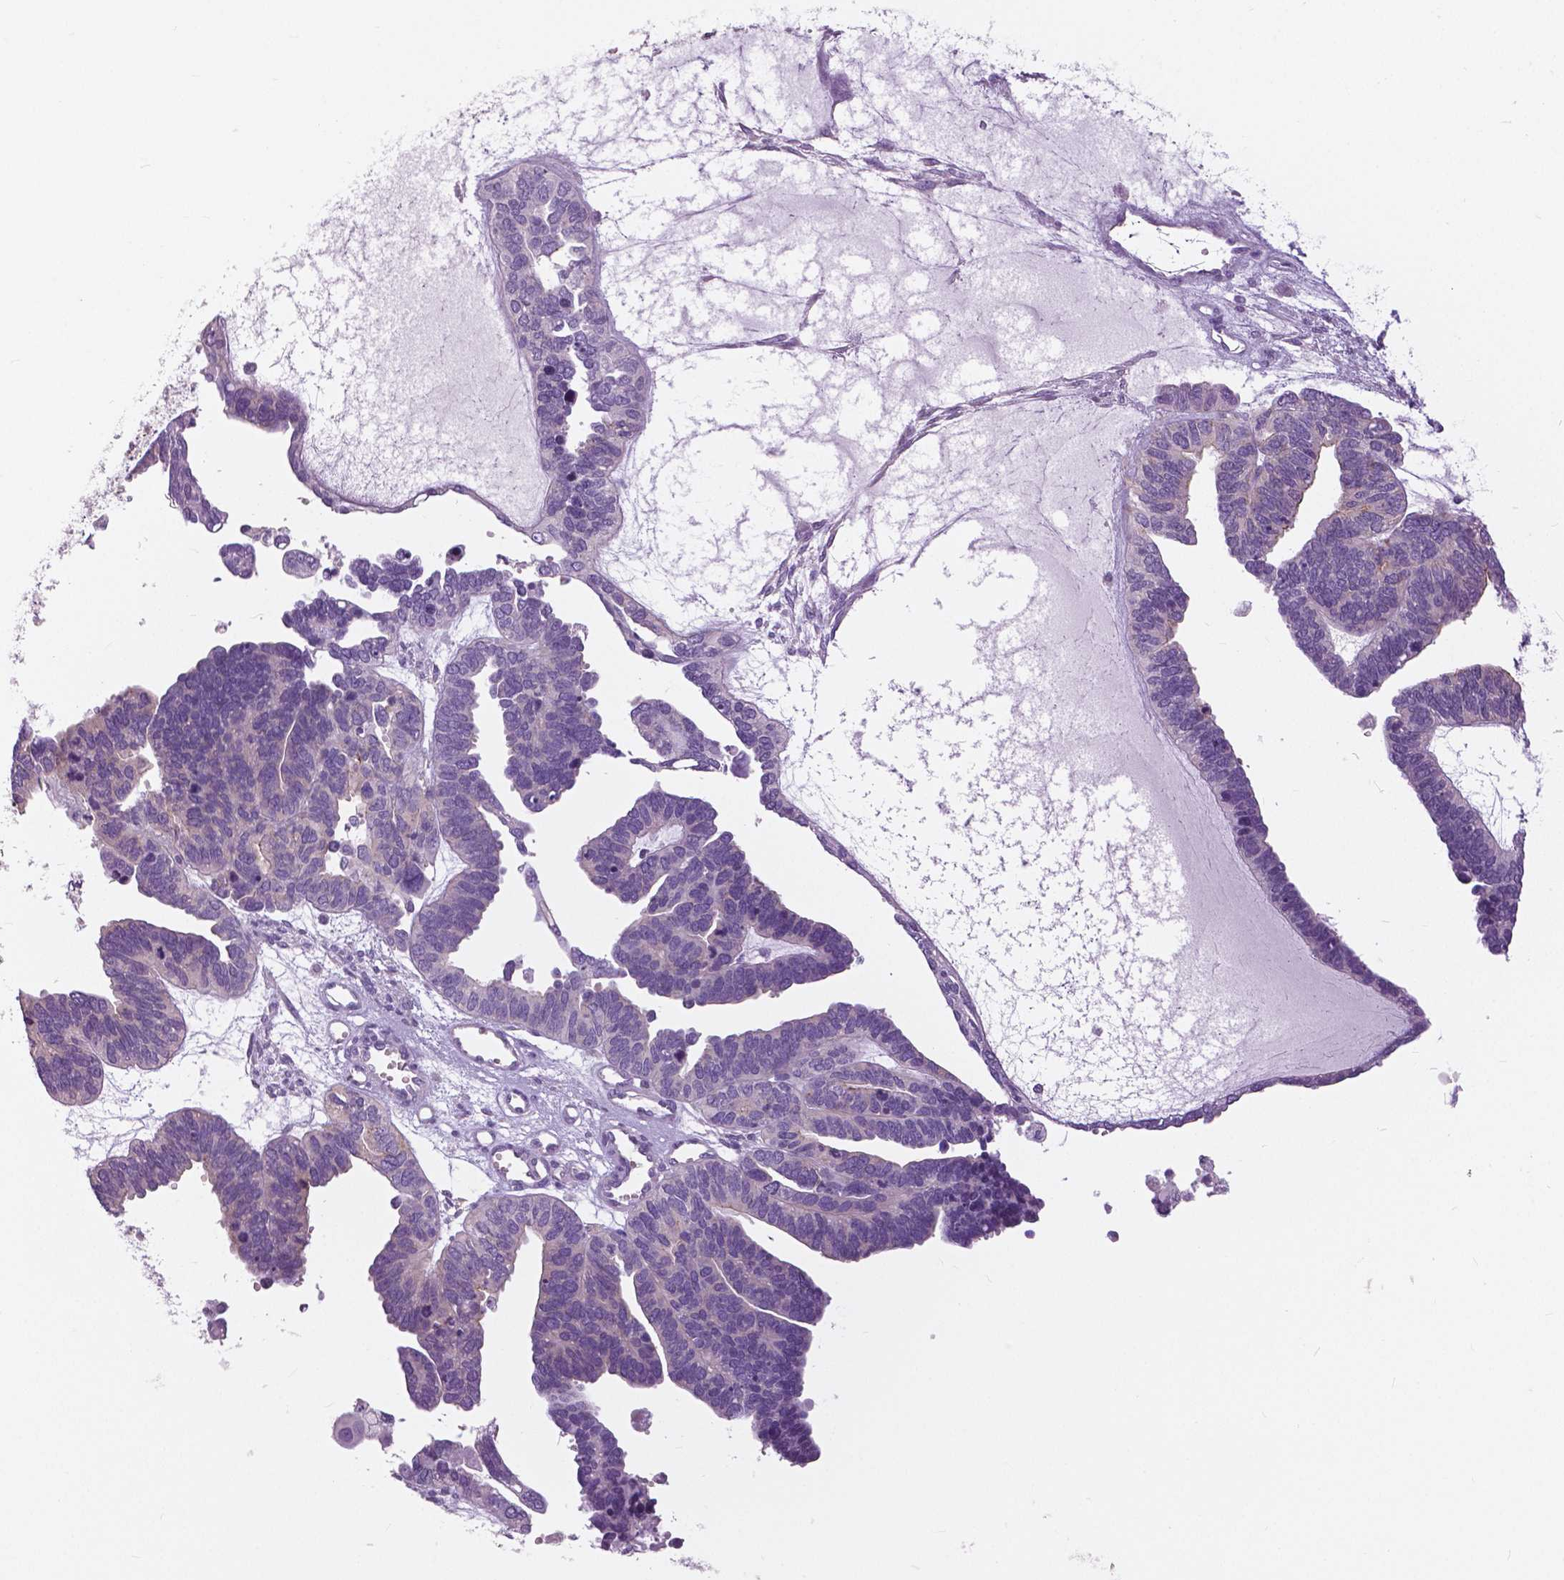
{"staining": {"intensity": "negative", "quantity": "none", "location": "none"}, "tissue": "ovarian cancer", "cell_type": "Tumor cells", "image_type": "cancer", "snomed": [{"axis": "morphology", "description": "Cystadenocarcinoma, serous, NOS"}, {"axis": "topography", "description": "Ovary"}], "caption": "Micrograph shows no significant protein expression in tumor cells of ovarian cancer (serous cystadenocarcinoma).", "gene": "SERPINI1", "patient": {"sex": "female", "age": 51}}